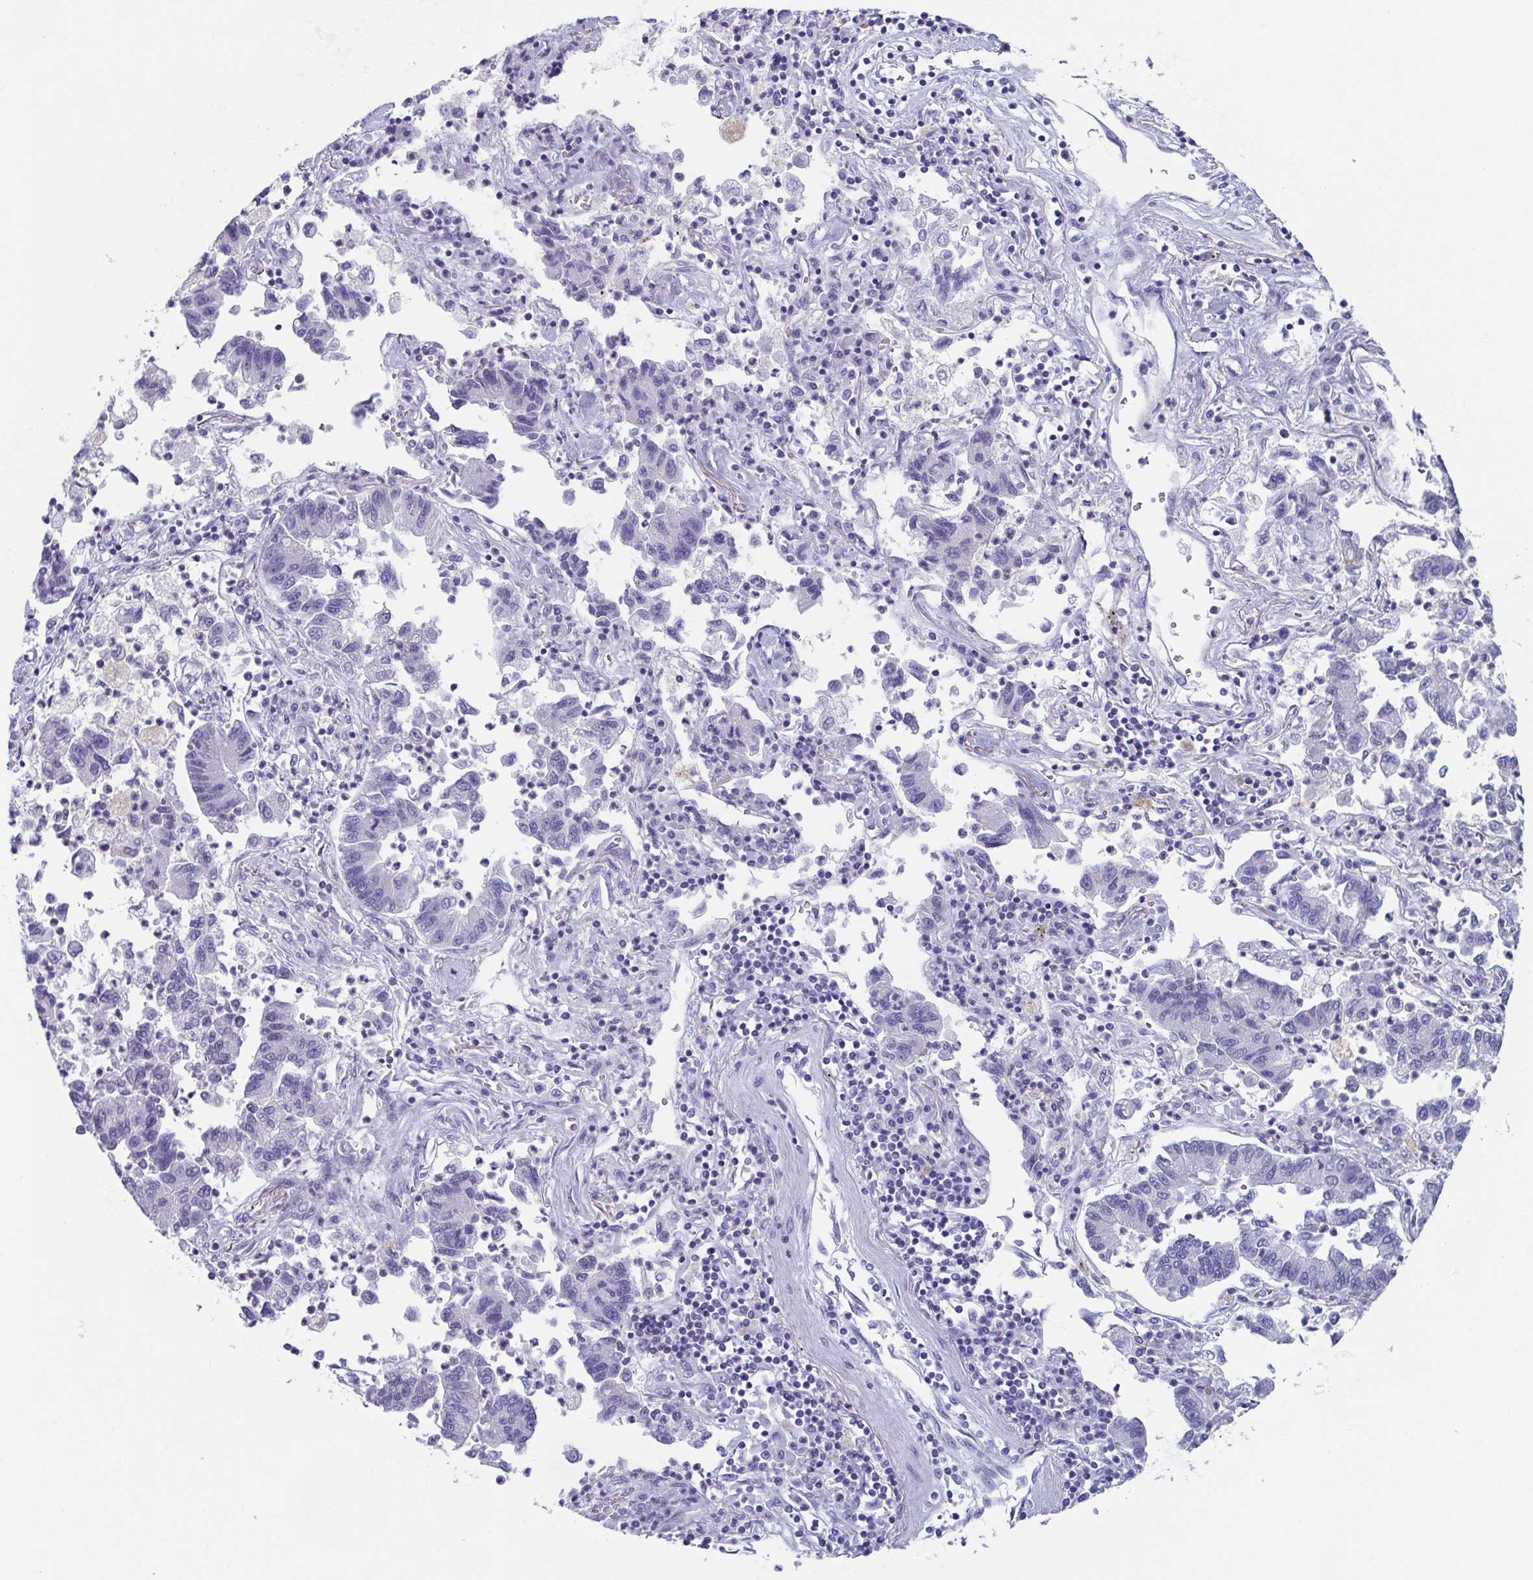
{"staining": {"intensity": "negative", "quantity": "none", "location": "none"}, "tissue": "lung cancer", "cell_type": "Tumor cells", "image_type": "cancer", "snomed": [{"axis": "morphology", "description": "Adenocarcinoma, NOS"}, {"axis": "topography", "description": "Lung"}], "caption": "Lung adenocarcinoma was stained to show a protein in brown. There is no significant staining in tumor cells. (DAB immunohistochemistry (IHC) visualized using brightfield microscopy, high magnification).", "gene": "LYRM2", "patient": {"sex": "female", "age": 57}}